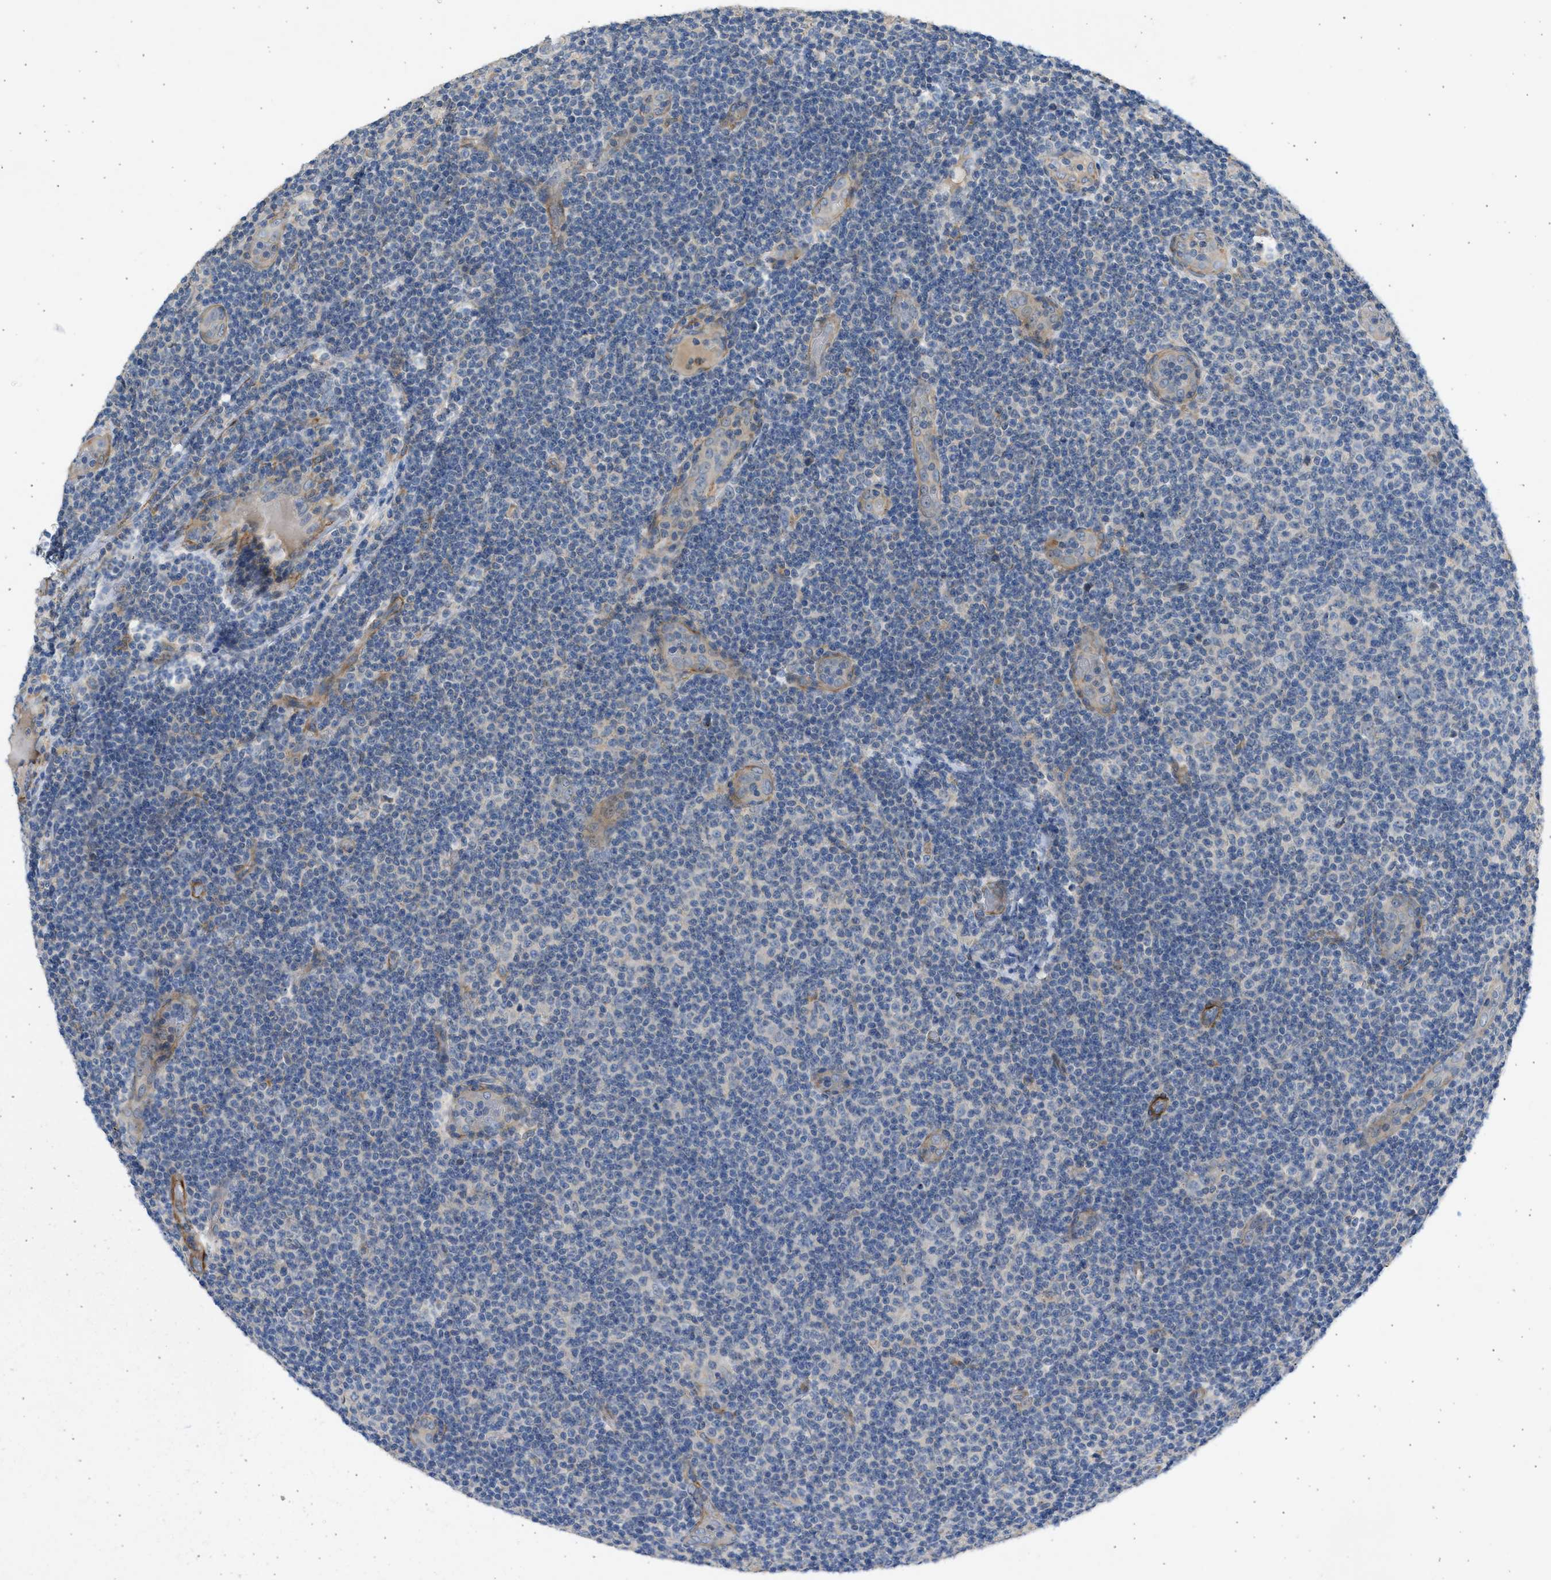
{"staining": {"intensity": "negative", "quantity": "none", "location": "none"}, "tissue": "lymphoma", "cell_type": "Tumor cells", "image_type": "cancer", "snomed": [{"axis": "morphology", "description": "Malignant lymphoma, non-Hodgkin's type, Low grade"}, {"axis": "topography", "description": "Lymph node"}], "caption": "Immunohistochemistry of lymphoma displays no positivity in tumor cells.", "gene": "PCNX3", "patient": {"sex": "male", "age": 83}}